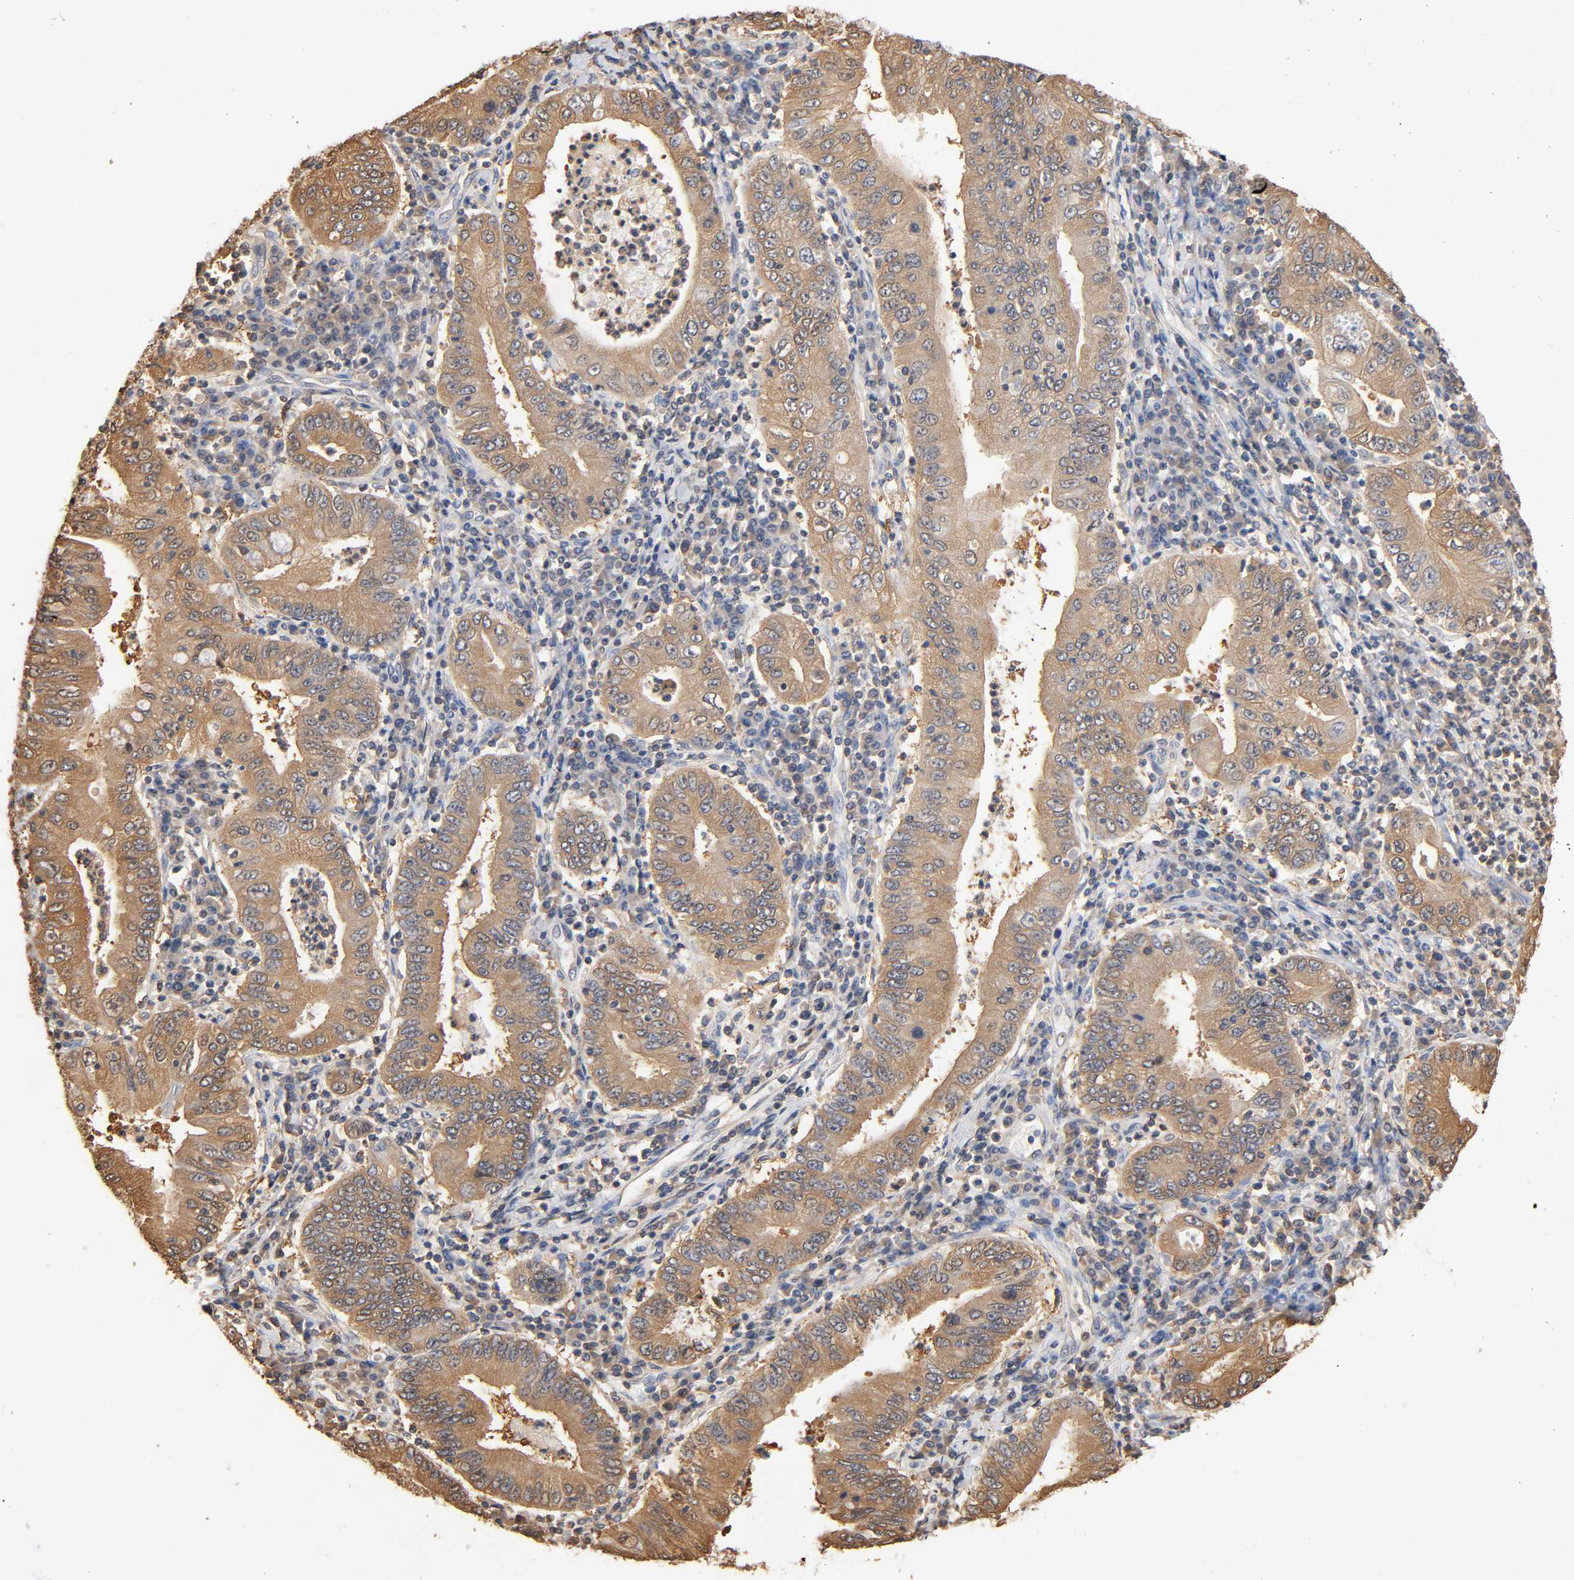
{"staining": {"intensity": "moderate", "quantity": ">75%", "location": "cytoplasmic/membranous"}, "tissue": "stomach cancer", "cell_type": "Tumor cells", "image_type": "cancer", "snomed": [{"axis": "morphology", "description": "Normal tissue, NOS"}, {"axis": "morphology", "description": "Adenocarcinoma, NOS"}, {"axis": "topography", "description": "Esophagus"}, {"axis": "topography", "description": "Stomach, upper"}, {"axis": "topography", "description": "Peripheral nerve tissue"}], "caption": "Human stomach cancer (adenocarcinoma) stained for a protein (brown) displays moderate cytoplasmic/membranous positive staining in approximately >75% of tumor cells.", "gene": "ALDOA", "patient": {"sex": "male", "age": 62}}